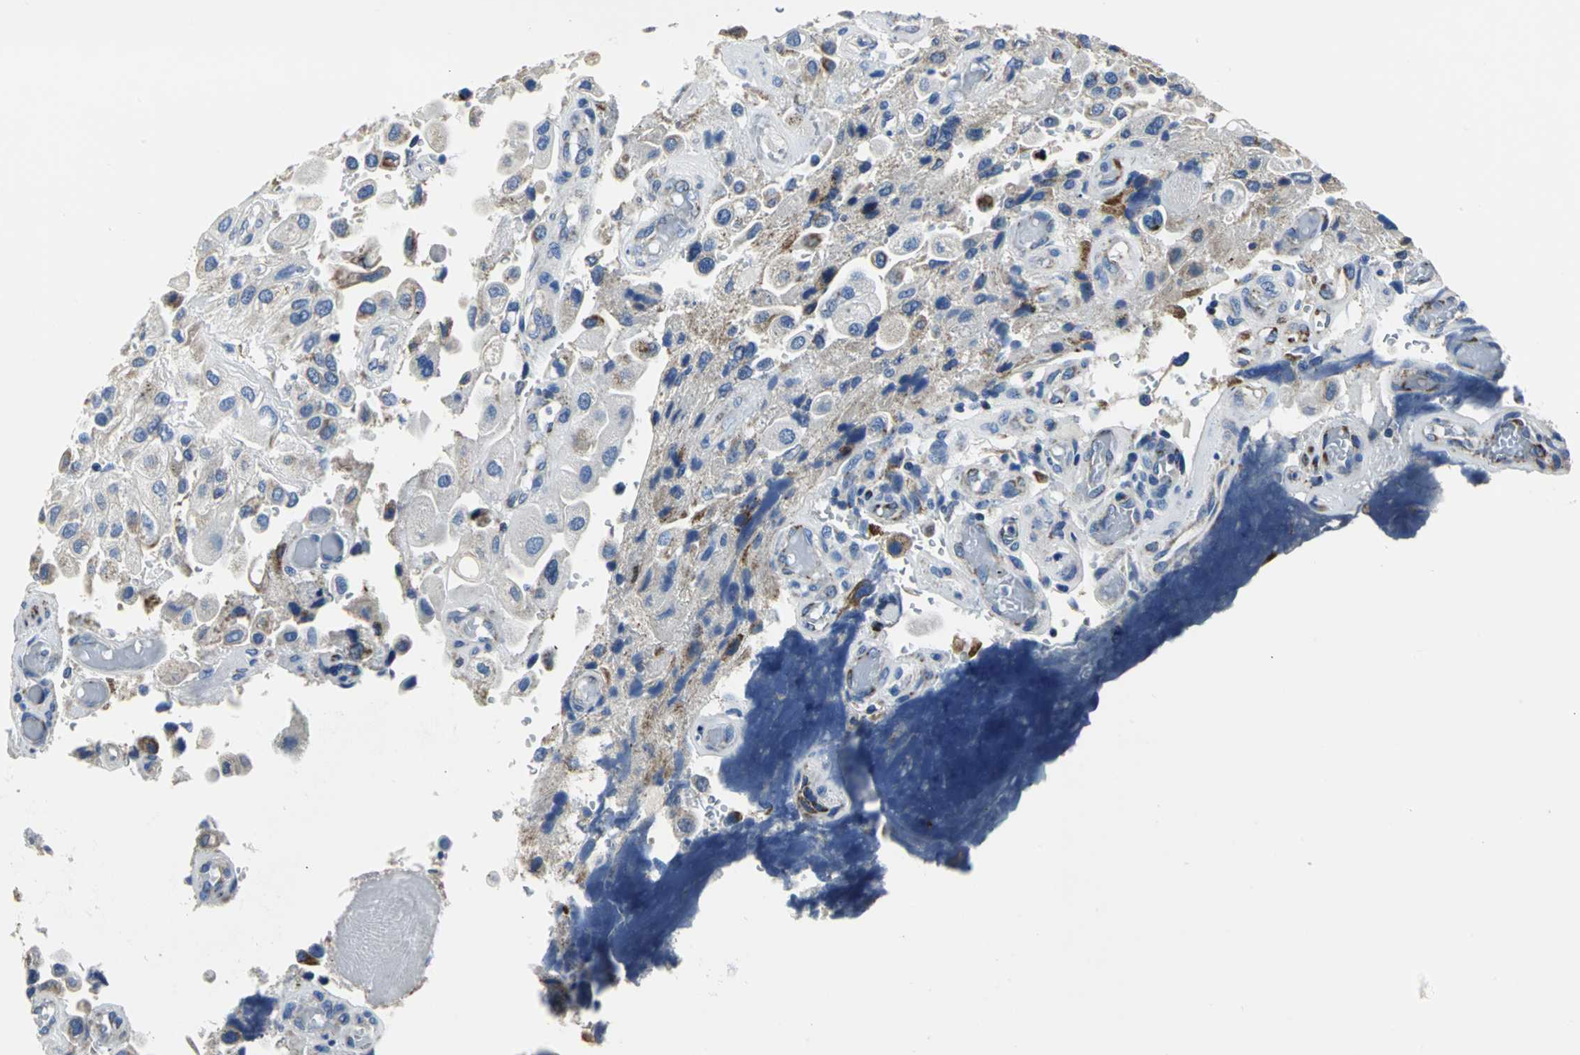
{"staining": {"intensity": "weak", "quantity": "25%-75%", "location": "cytoplasmic/membranous"}, "tissue": "urothelial cancer", "cell_type": "Tumor cells", "image_type": "cancer", "snomed": [{"axis": "morphology", "description": "Urothelial carcinoma, High grade"}, {"axis": "topography", "description": "Urinary bladder"}], "caption": "A histopathology image of human urothelial carcinoma (high-grade) stained for a protein shows weak cytoplasmic/membranous brown staining in tumor cells. Nuclei are stained in blue.", "gene": "IFI6", "patient": {"sex": "female", "age": 64}}